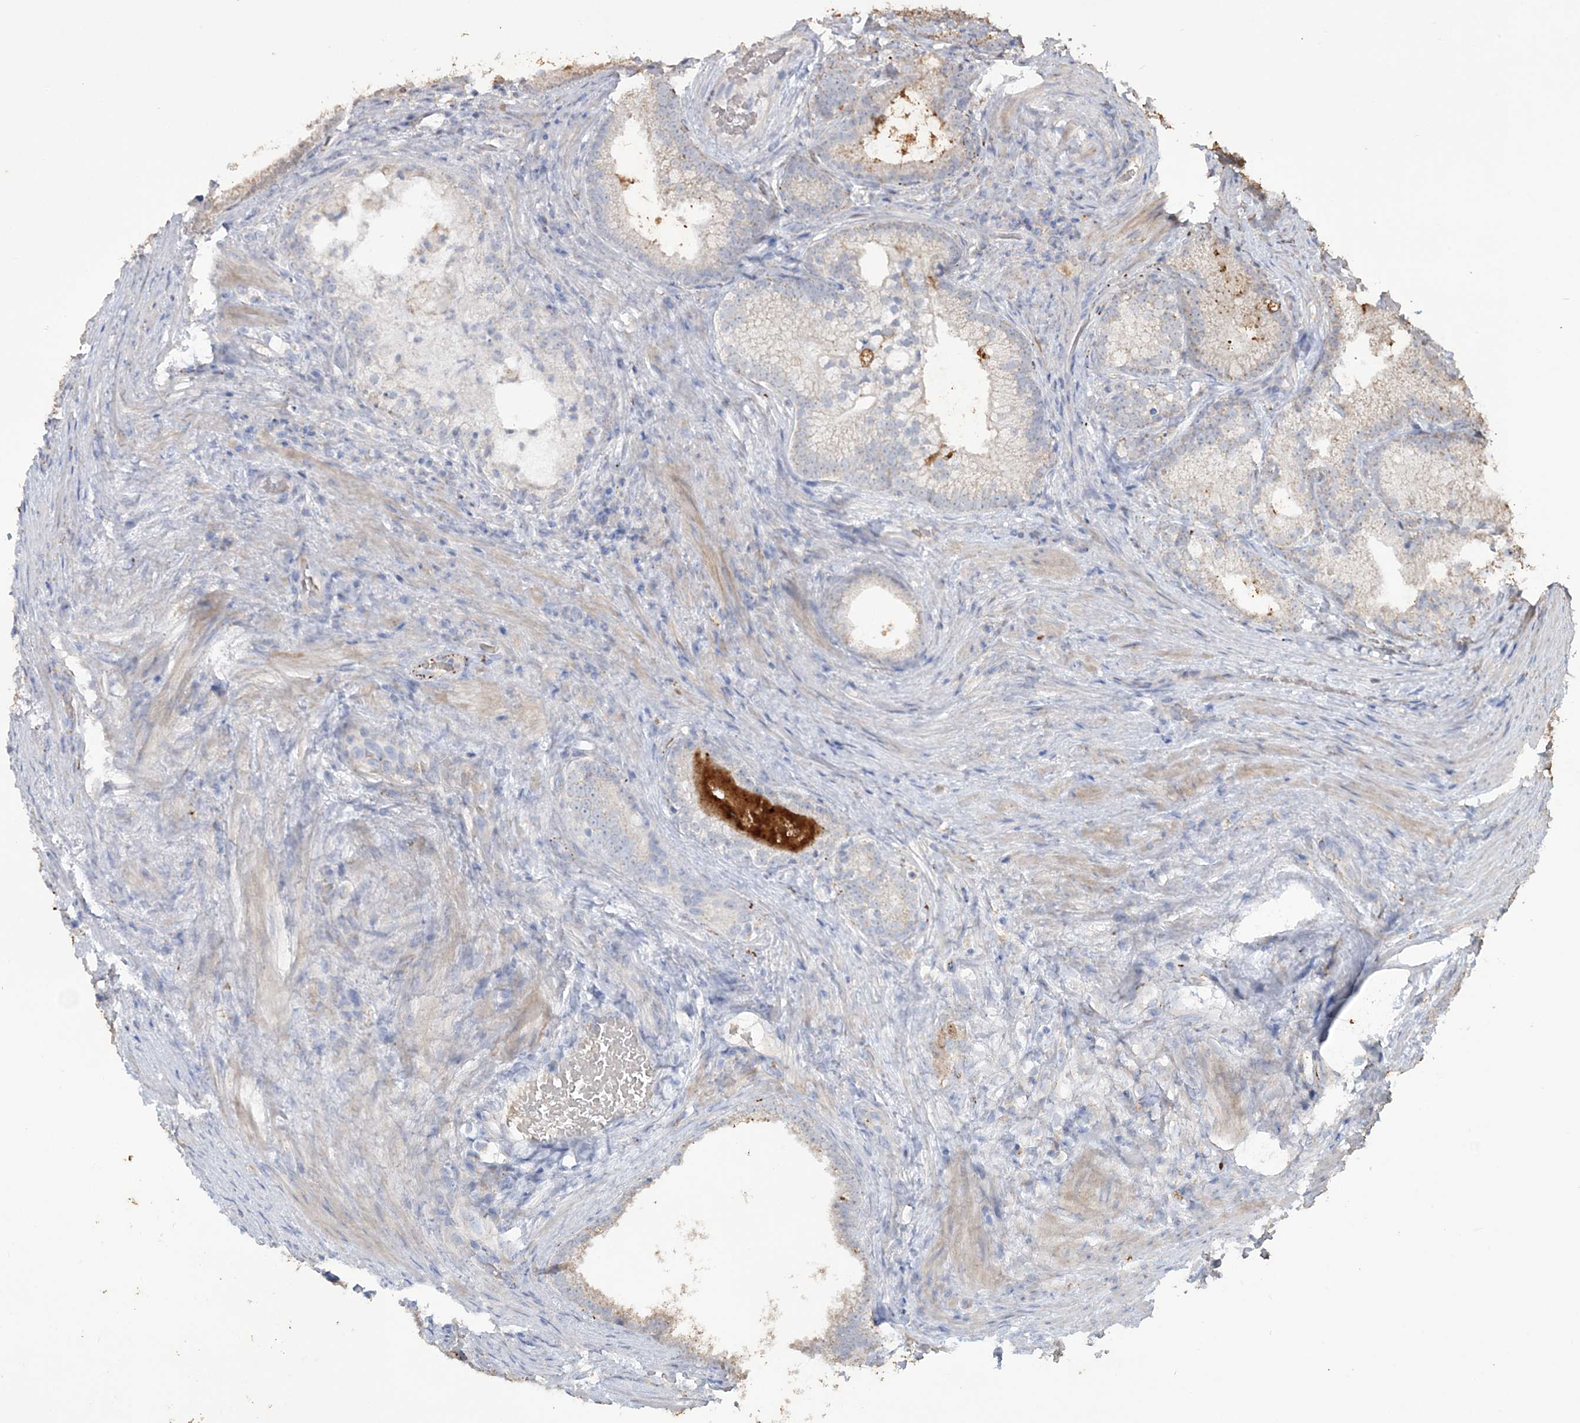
{"staining": {"intensity": "negative", "quantity": "none", "location": "none"}, "tissue": "prostate cancer", "cell_type": "Tumor cells", "image_type": "cancer", "snomed": [{"axis": "morphology", "description": "Adenocarcinoma, Low grade"}, {"axis": "topography", "description": "Prostate"}], "caption": "DAB immunohistochemical staining of prostate cancer (adenocarcinoma (low-grade)) exhibits no significant positivity in tumor cells. Brightfield microscopy of IHC stained with DAB (brown) and hematoxylin (blue), captured at high magnification.", "gene": "SFMBT2", "patient": {"sex": "male", "age": 71}}